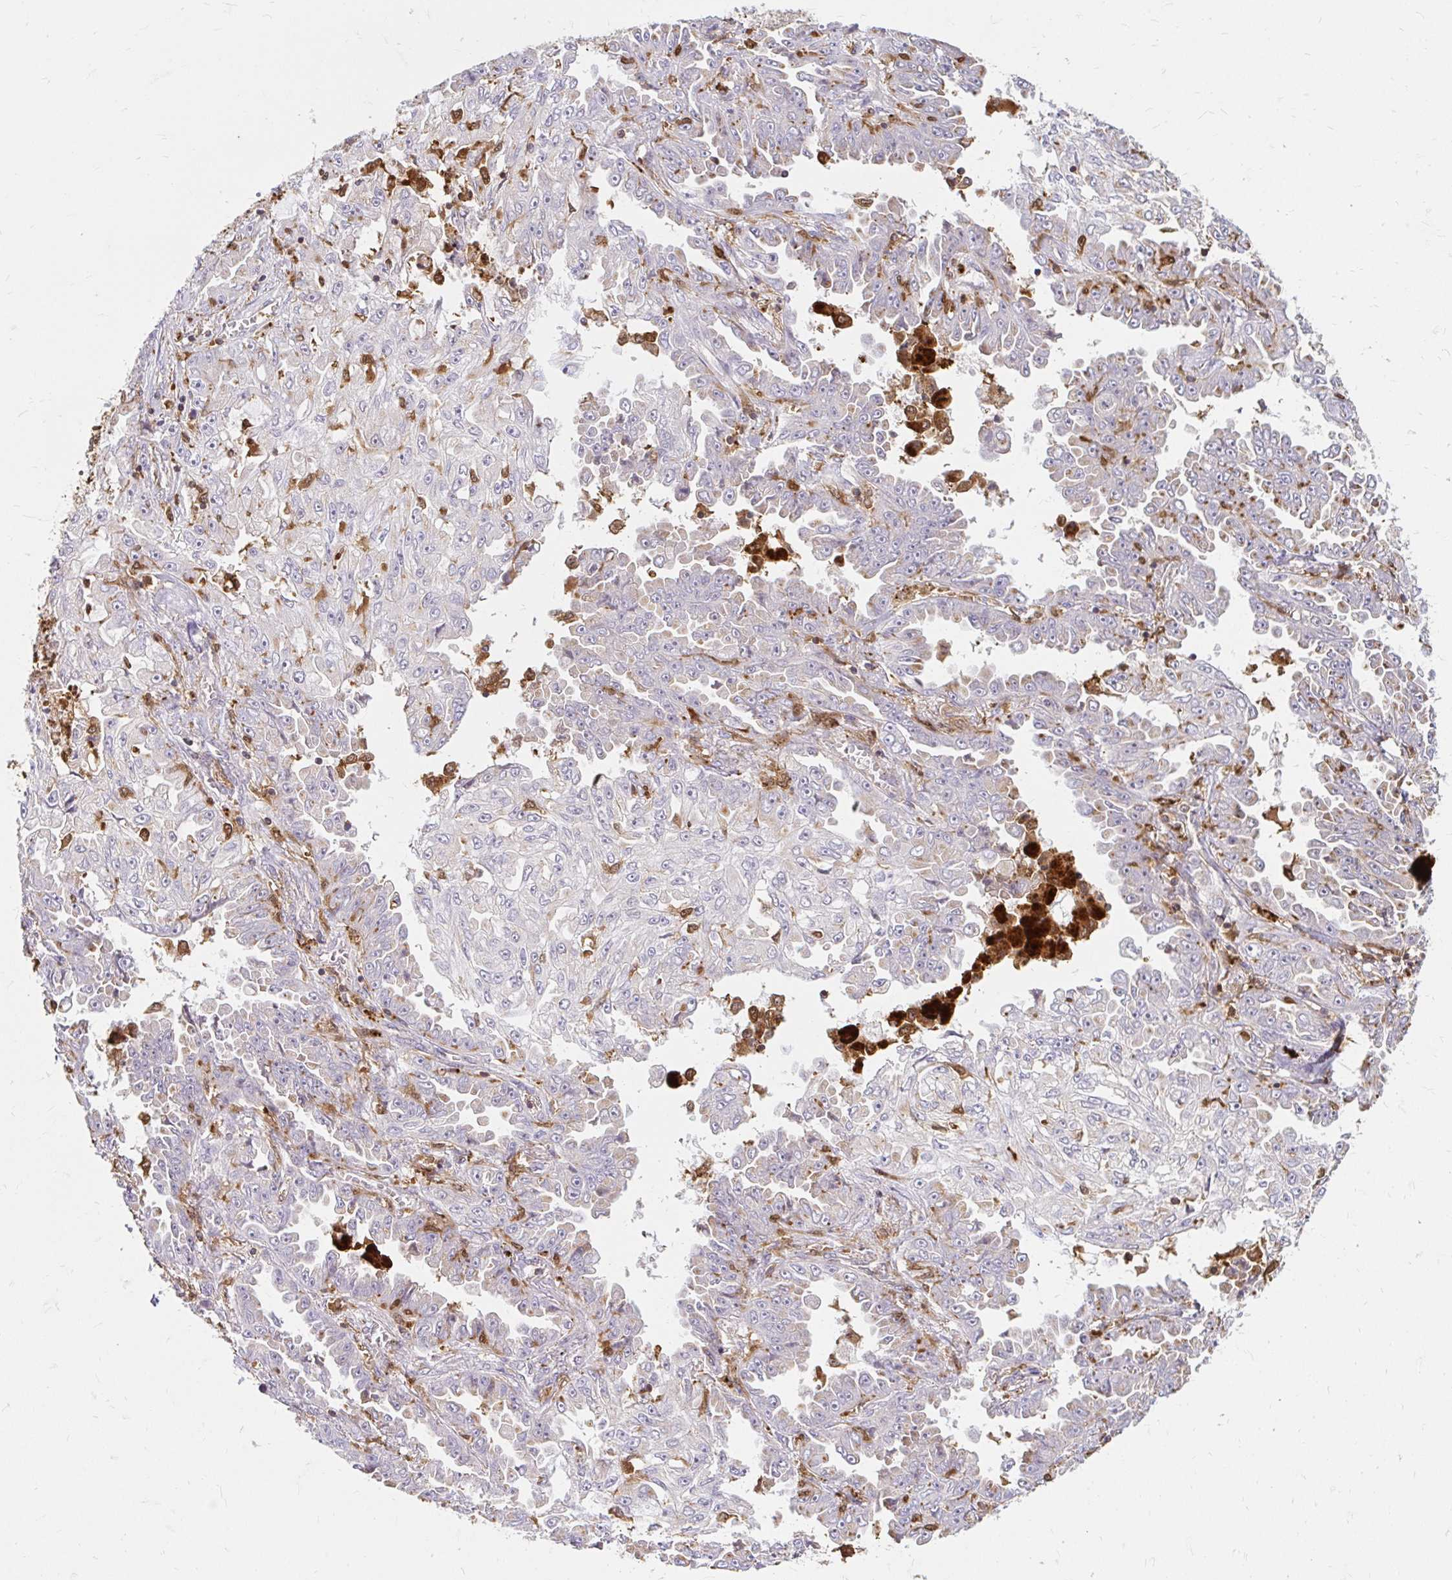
{"staining": {"intensity": "negative", "quantity": "none", "location": "none"}, "tissue": "lung cancer", "cell_type": "Tumor cells", "image_type": "cancer", "snomed": [{"axis": "morphology", "description": "Adenocarcinoma, NOS"}, {"axis": "topography", "description": "Lung"}], "caption": "High power microscopy micrograph of an immunohistochemistry micrograph of lung cancer (adenocarcinoma), revealing no significant positivity in tumor cells. (DAB IHC visualized using brightfield microscopy, high magnification).", "gene": "PYCARD", "patient": {"sex": "female", "age": 52}}